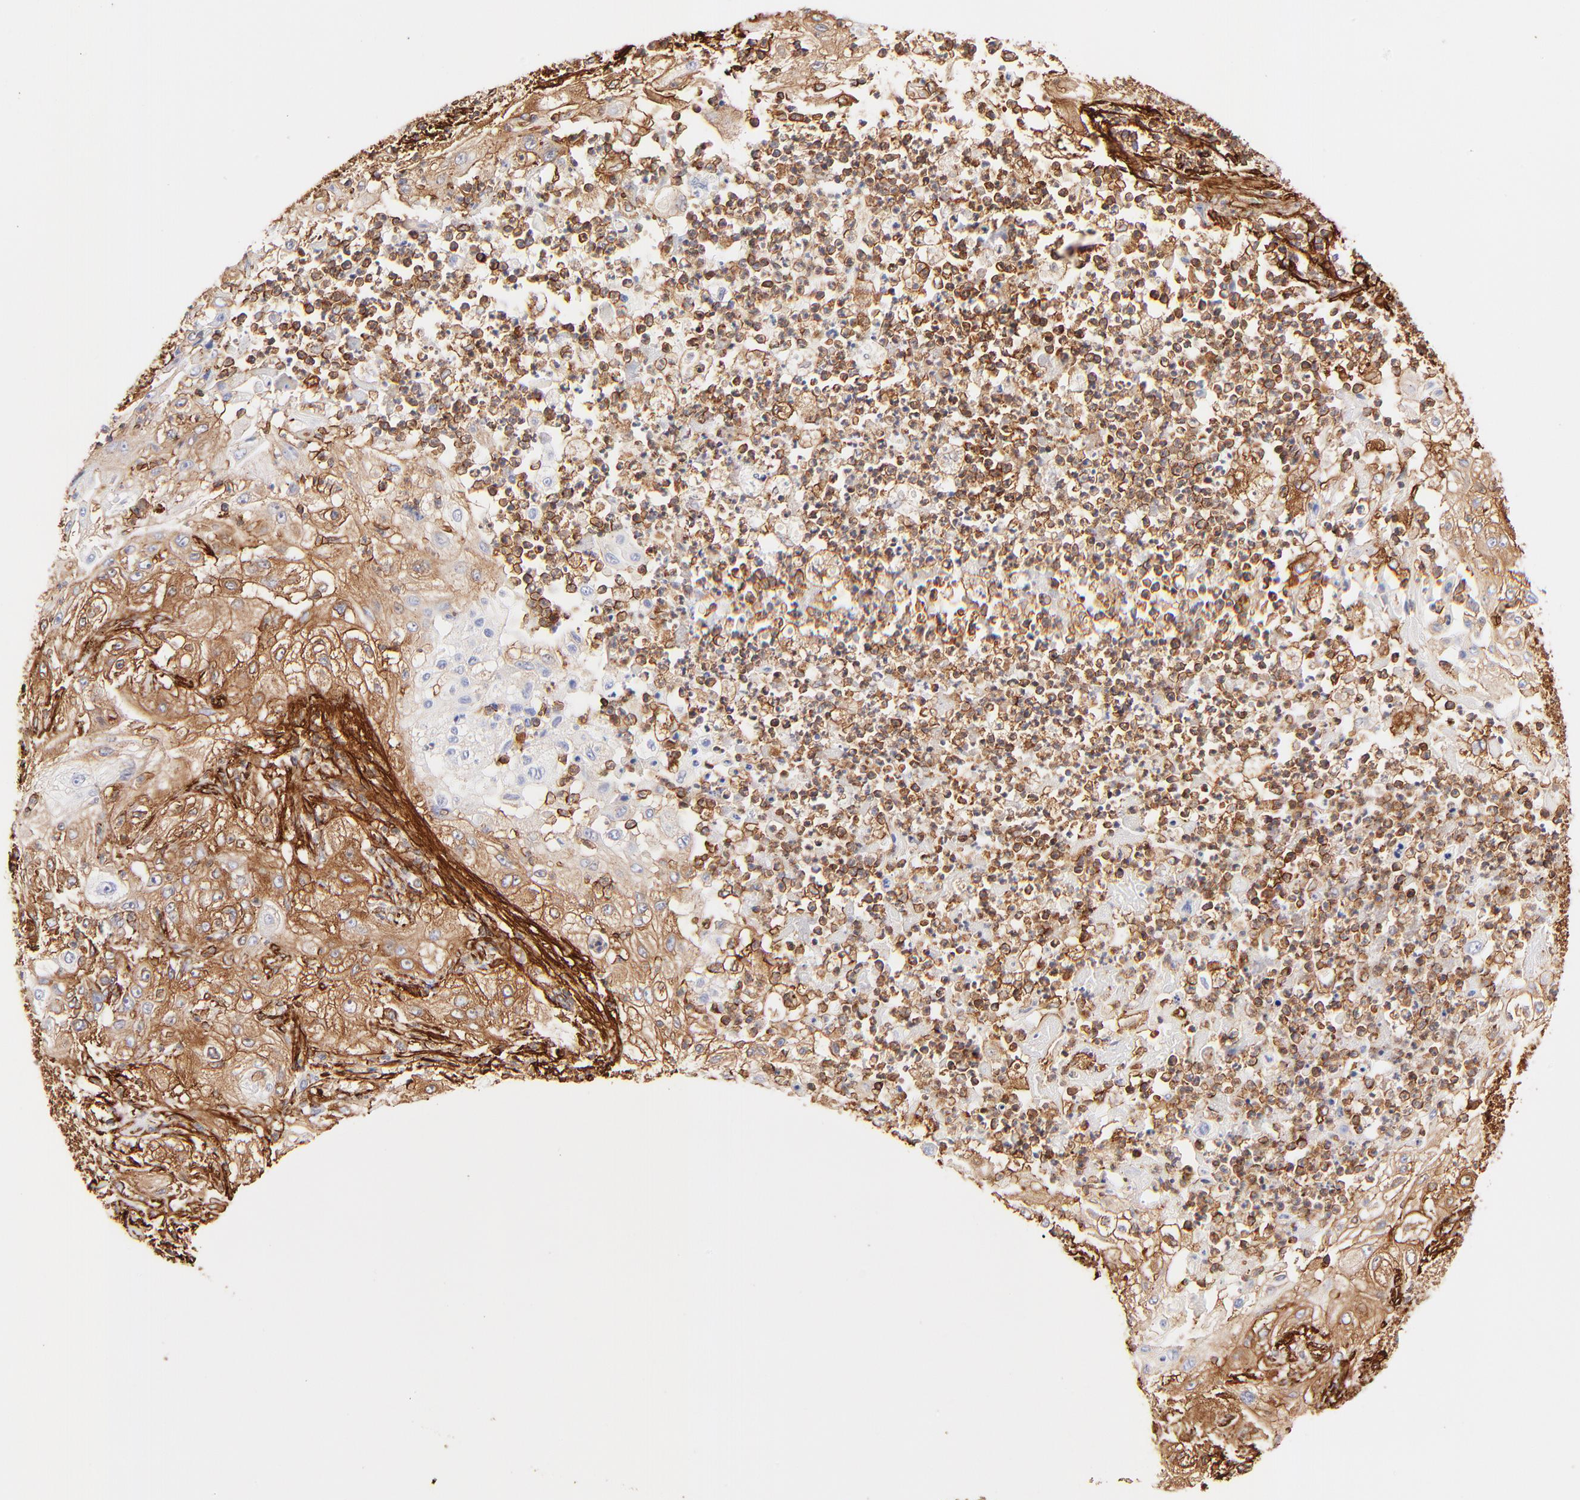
{"staining": {"intensity": "strong", "quantity": ">75%", "location": "cytoplasmic/membranous"}, "tissue": "lung cancer", "cell_type": "Tumor cells", "image_type": "cancer", "snomed": [{"axis": "morphology", "description": "Inflammation, NOS"}, {"axis": "morphology", "description": "Squamous cell carcinoma, NOS"}, {"axis": "topography", "description": "Lymph node"}, {"axis": "topography", "description": "Soft tissue"}, {"axis": "topography", "description": "Lung"}], "caption": "High-power microscopy captured an immunohistochemistry (IHC) image of squamous cell carcinoma (lung), revealing strong cytoplasmic/membranous staining in approximately >75% of tumor cells. (IHC, brightfield microscopy, high magnification).", "gene": "FLNA", "patient": {"sex": "male", "age": 66}}